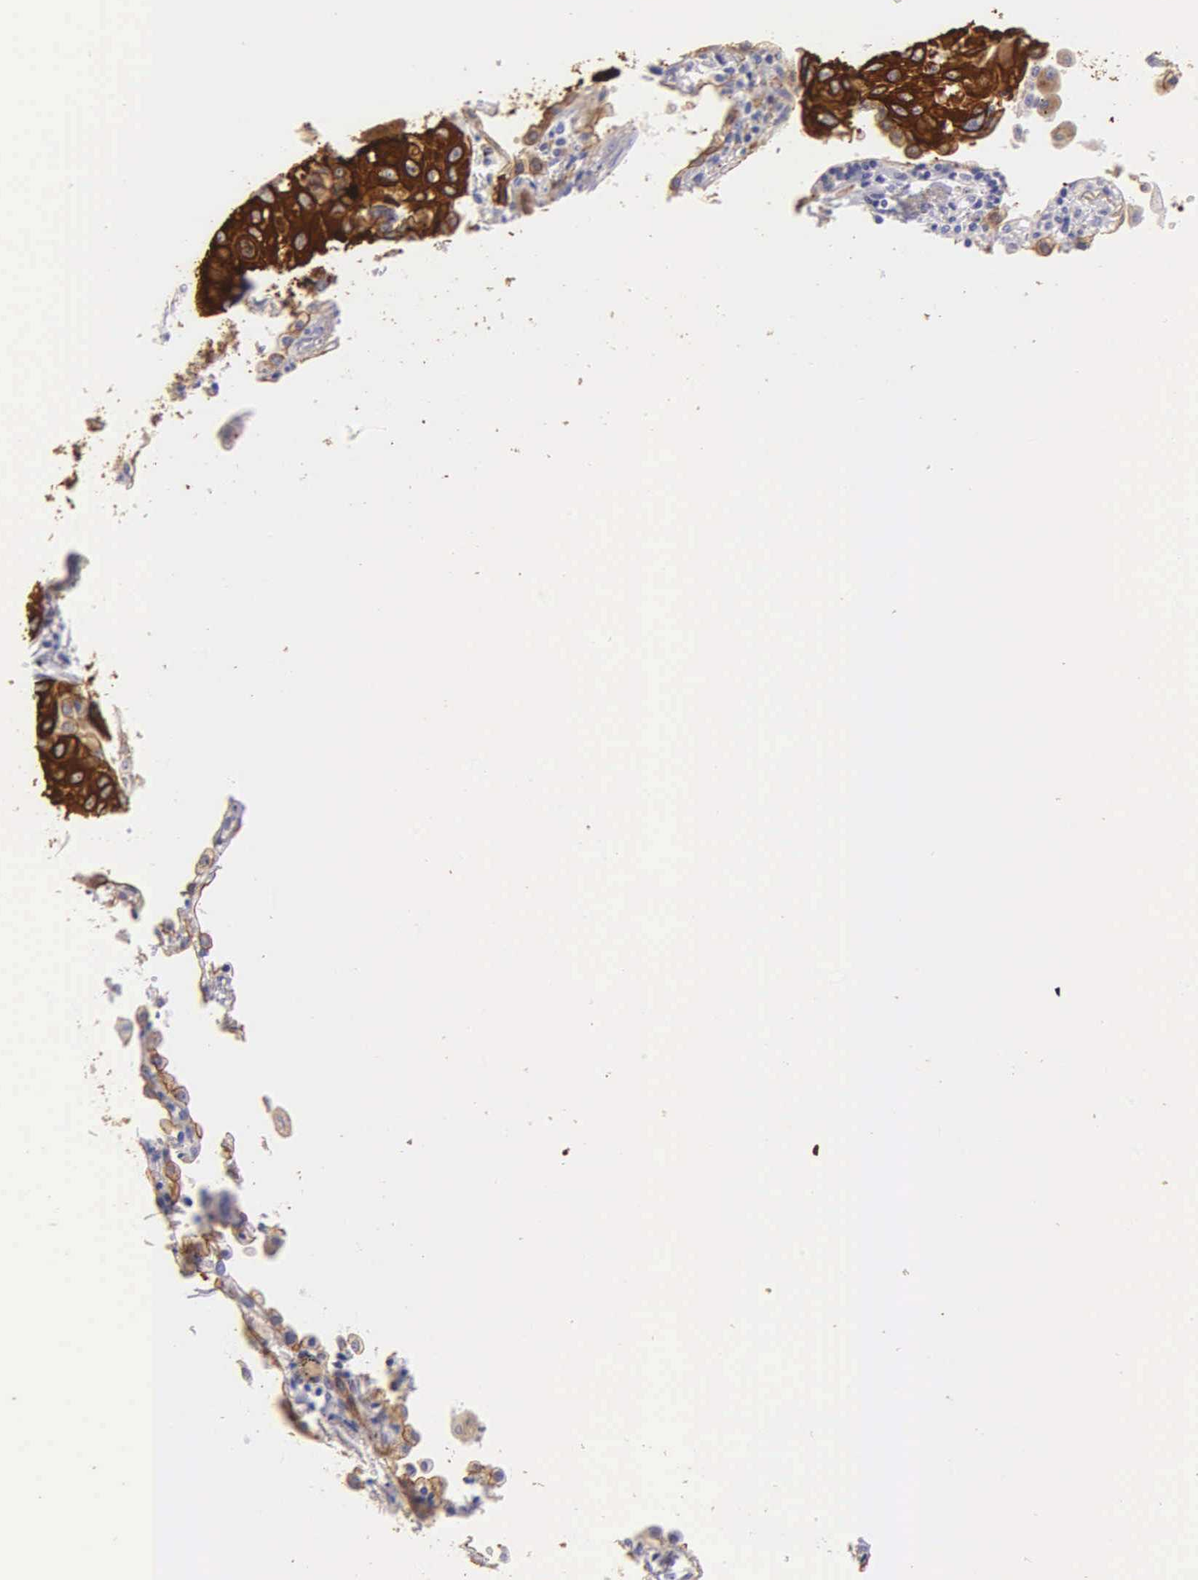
{"staining": {"intensity": "strong", "quantity": ">75%", "location": "cytoplasmic/membranous"}, "tissue": "lung cancer", "cell_type": "Tumor cells", "image_type": "cancer", "snomed": [{"axis": "morphology", "description": "Squamous cell carcinoma, NOS"}, {"axis": "topography", "description": "Lung"}], "caption": "Strong cytoplasmic/membranous staining is present in approximately >75% of tumor cells in lung squamous cell carcinoma.", "gene": "KRT17", "patient": {"sex": "male", "age": 71}}